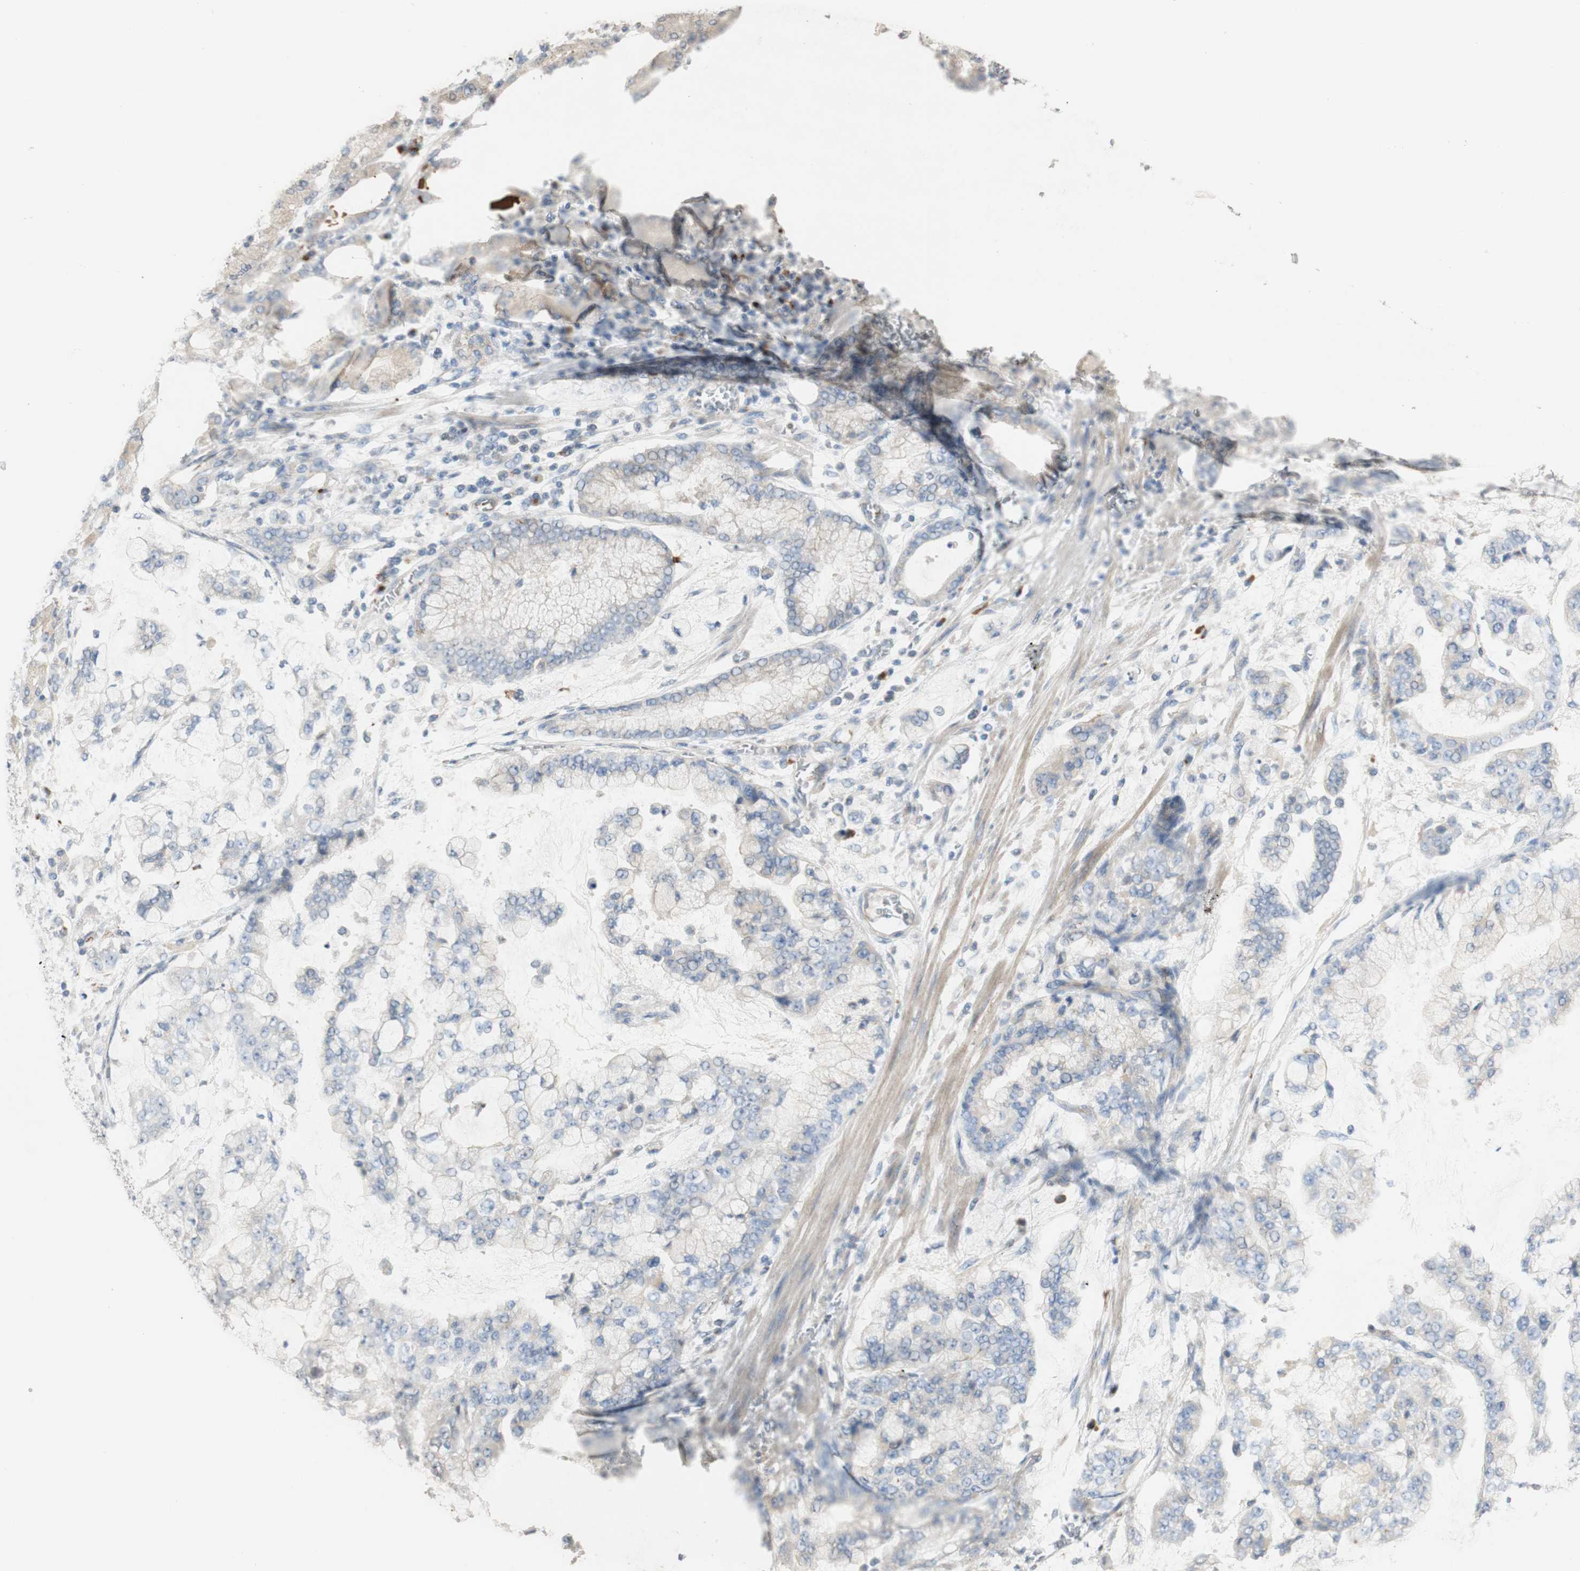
{"staining": {"intensity": "negative", "quantity": "none", "location": "none"}, "tissue": "stomach cancer", "cell_type": "Tumor cells", "image_type": "cancer", "snomed": [{"axis": "morphology", "description": "Normal tissue, NOS"}, {"axis": "morphology", "description": "Adenocarcinoma, NOS"}, {"axis": "topography", "description": "Stomach, upper"}, {"axis": "topography", "description": "Stomach"}], "caption": "Image shows no protein positivity in tumor cells of stomach adenocarcinoma tissue.", "gene": "MANEA", "patient": {"sex": "male", "age": 76}}